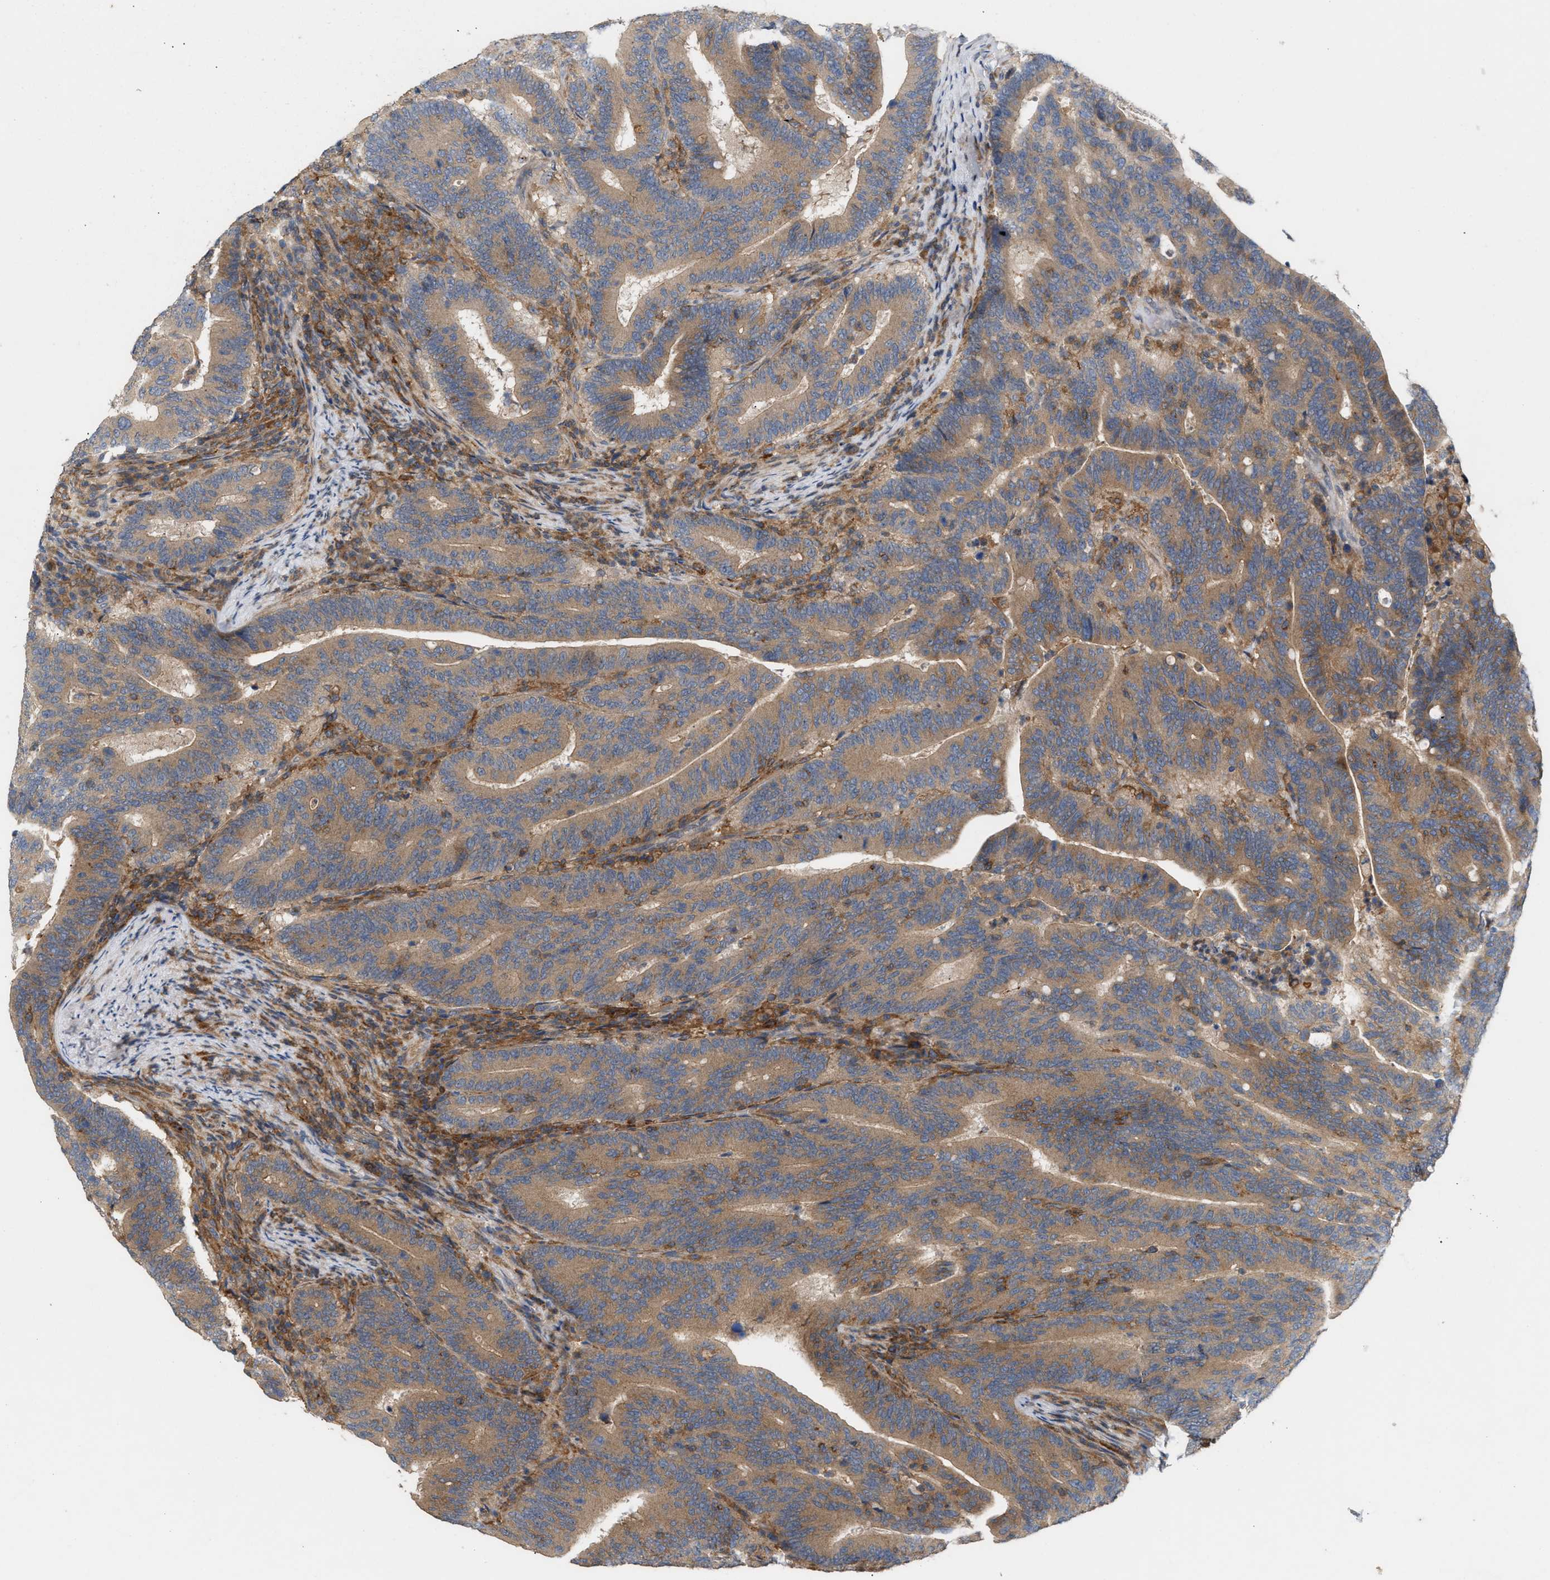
{"staining": {"intensity": "moderate", "quantity": ">75%", "location": "cytoplasmic/membranous"}, "tissue": "colorectal cancer", "cell_type": "Tumor cells", "image_type": "cancer", "snomed": [{"axis": "morphology", "description": "Adenocarcinoma, NOS"}, {"axis": "topography", "description": "Colon"}], "caption": "IHC (DAB (3,3'-diaminobenzidine)) staining of human colorectal adenocarcinoma displays moderate cytoplasmic/membranous protein staining in about >75% of tumor cells.", "gene": "DBNL", "patient": {"sex": "female", "age": 66}}